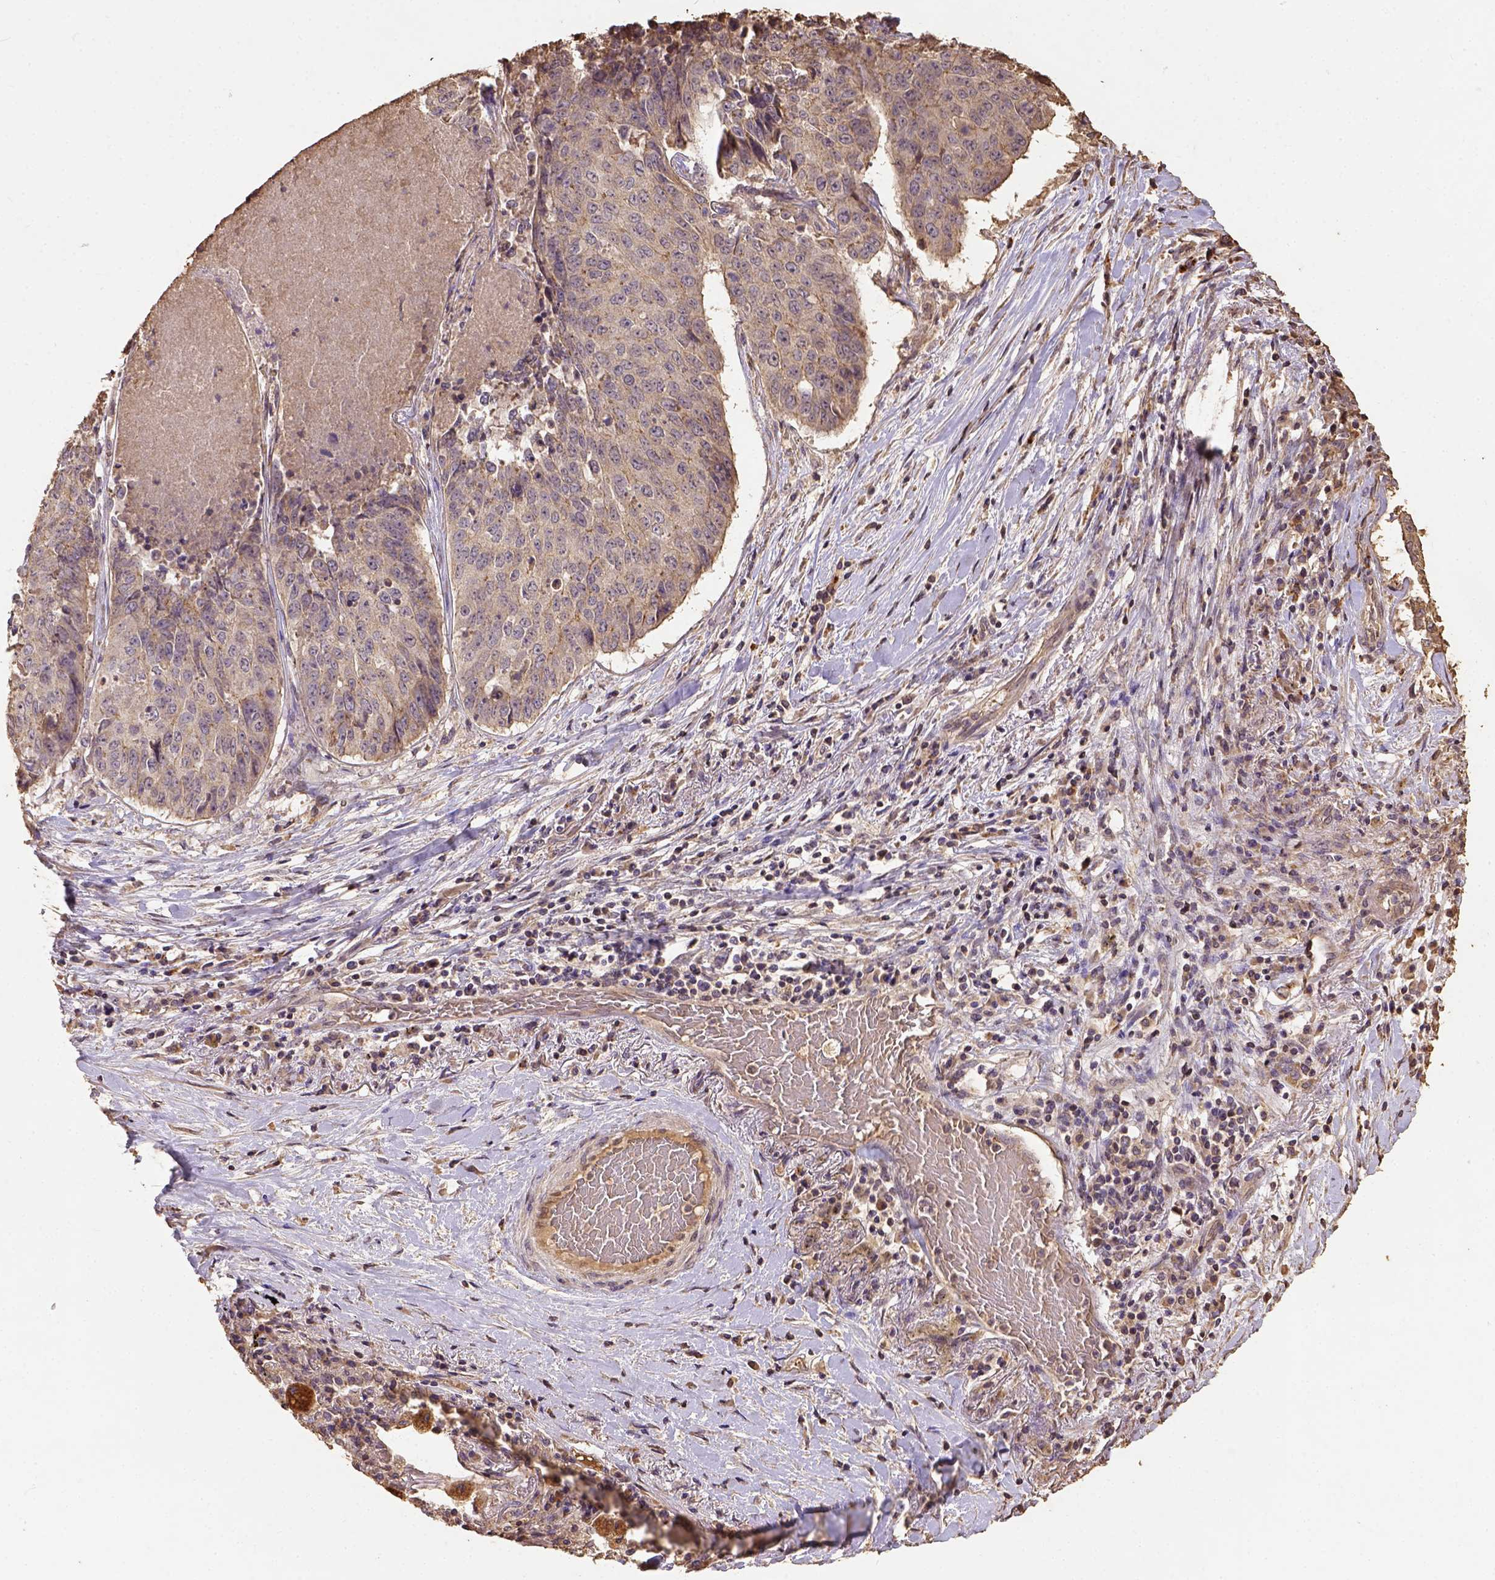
{"staining": {"intensity": "weak", "quantity": ">75%", "location": "cytoplasmic/membranous"}, "tissue": "lung cancer", "cell_type": "Tumor cells", "image_type": "cancer", "snomed": [{"axis": "morphology", "description": "Normal tissue, NOS"}, {"axis": "morphology", "description": "Squamous cell carcinoma, NOS"}, {"axis": "topography", "description": "Bronchus"}, {"axis": "topography", "description": "Lung"}], "caption": "Protein staining shows weak cytoplasmic/membranous positivity in approximately >75% of tumor cells in lung cancer (squamous cell carcinoma).", "gene": "ATP1B3", "patient": {"sex": "male", "age": 64}}